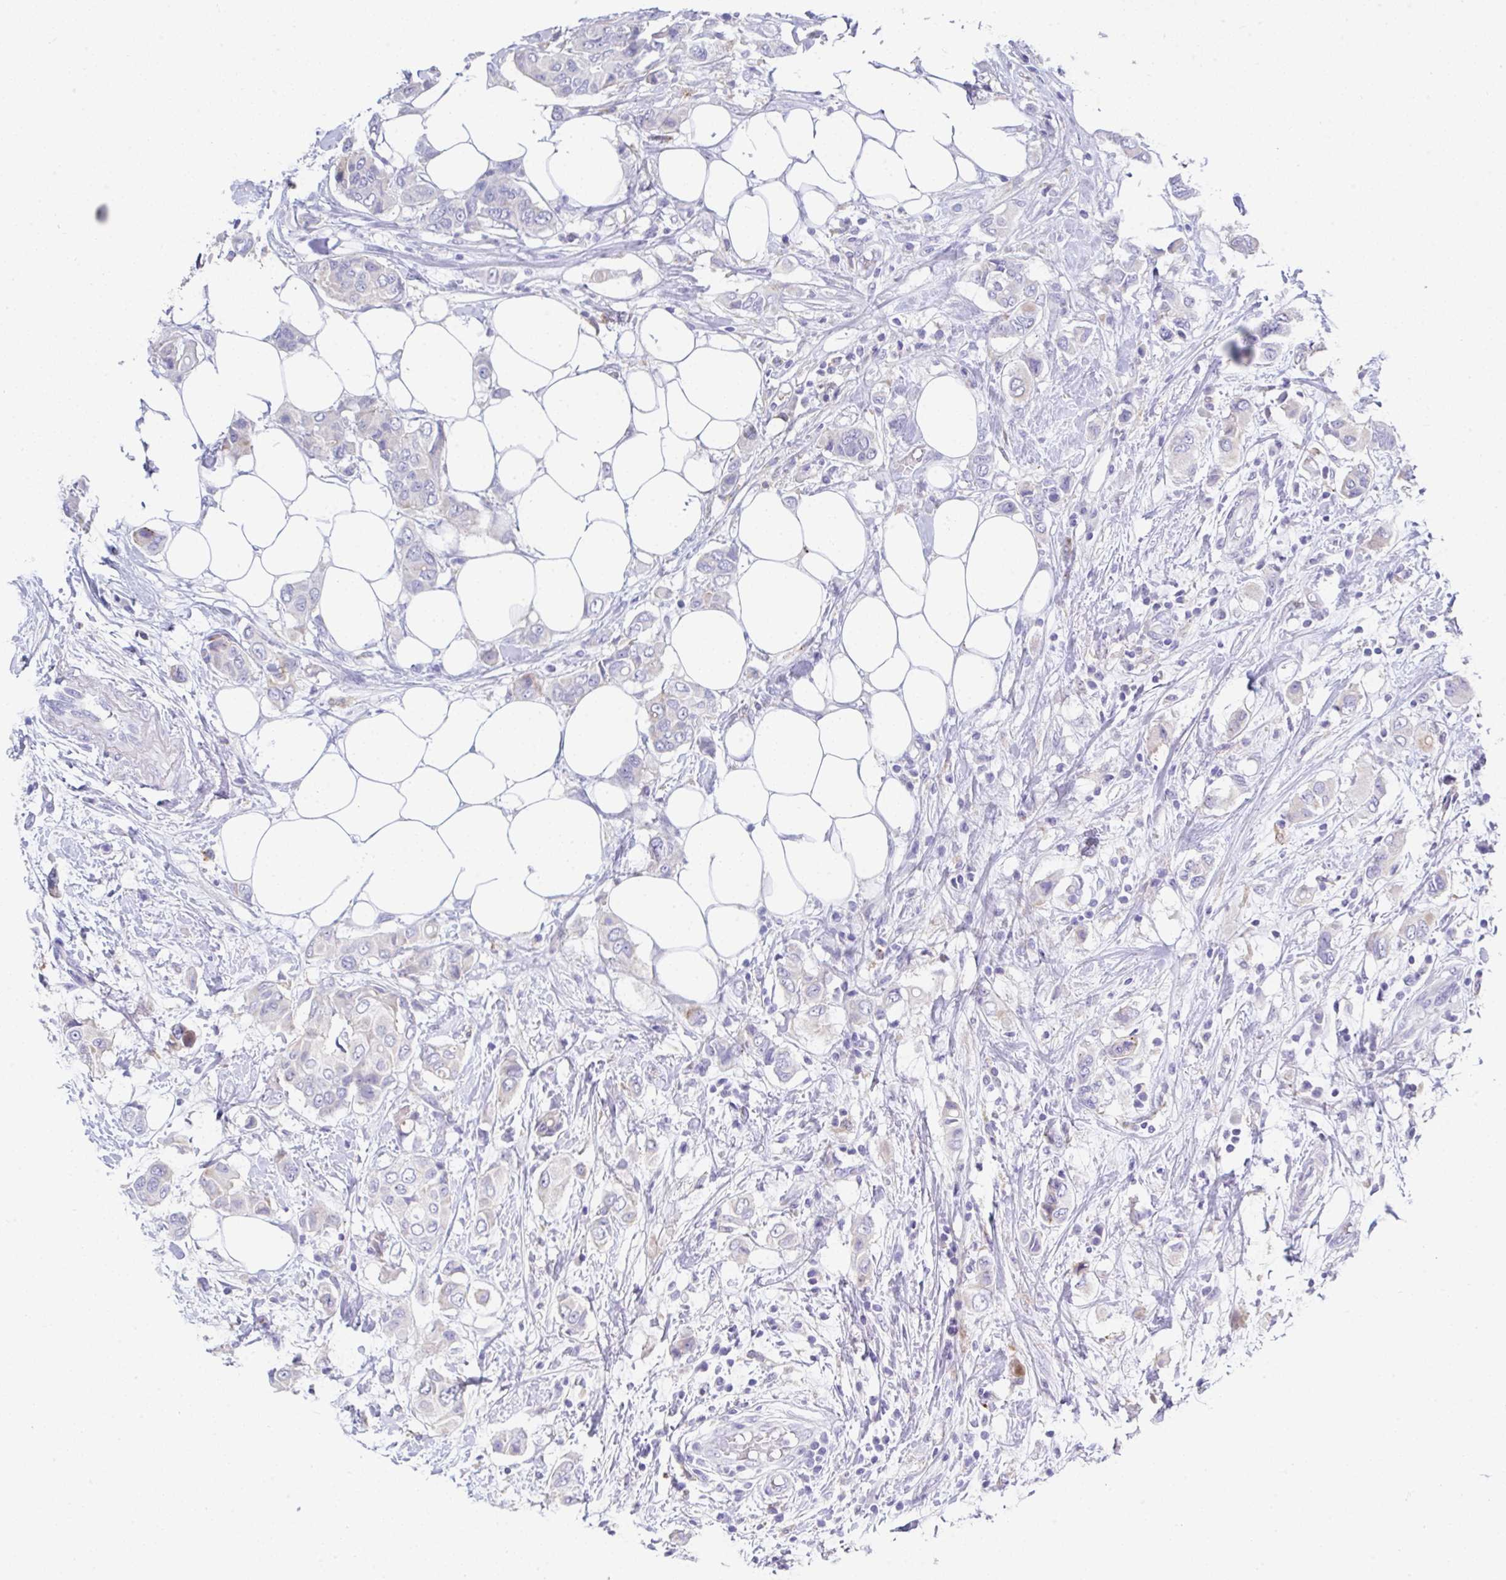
{"staining": {"intensity": "negative", "quantity": "none", "location": "none"}, "tissue": "breast cancer", "cell_type": "Tumor cells", "image_type": "cancer", "snomed": [{"axis": "morphology", "description": "Lobular carcinoma"}, {"axis": "topography", "description": "Breast"}], "caption": "Tumor cells are negative for protein expression in human breast cancer.", "gene": "ZNF33A", "patient": {"sex": "female", "age": 51}}